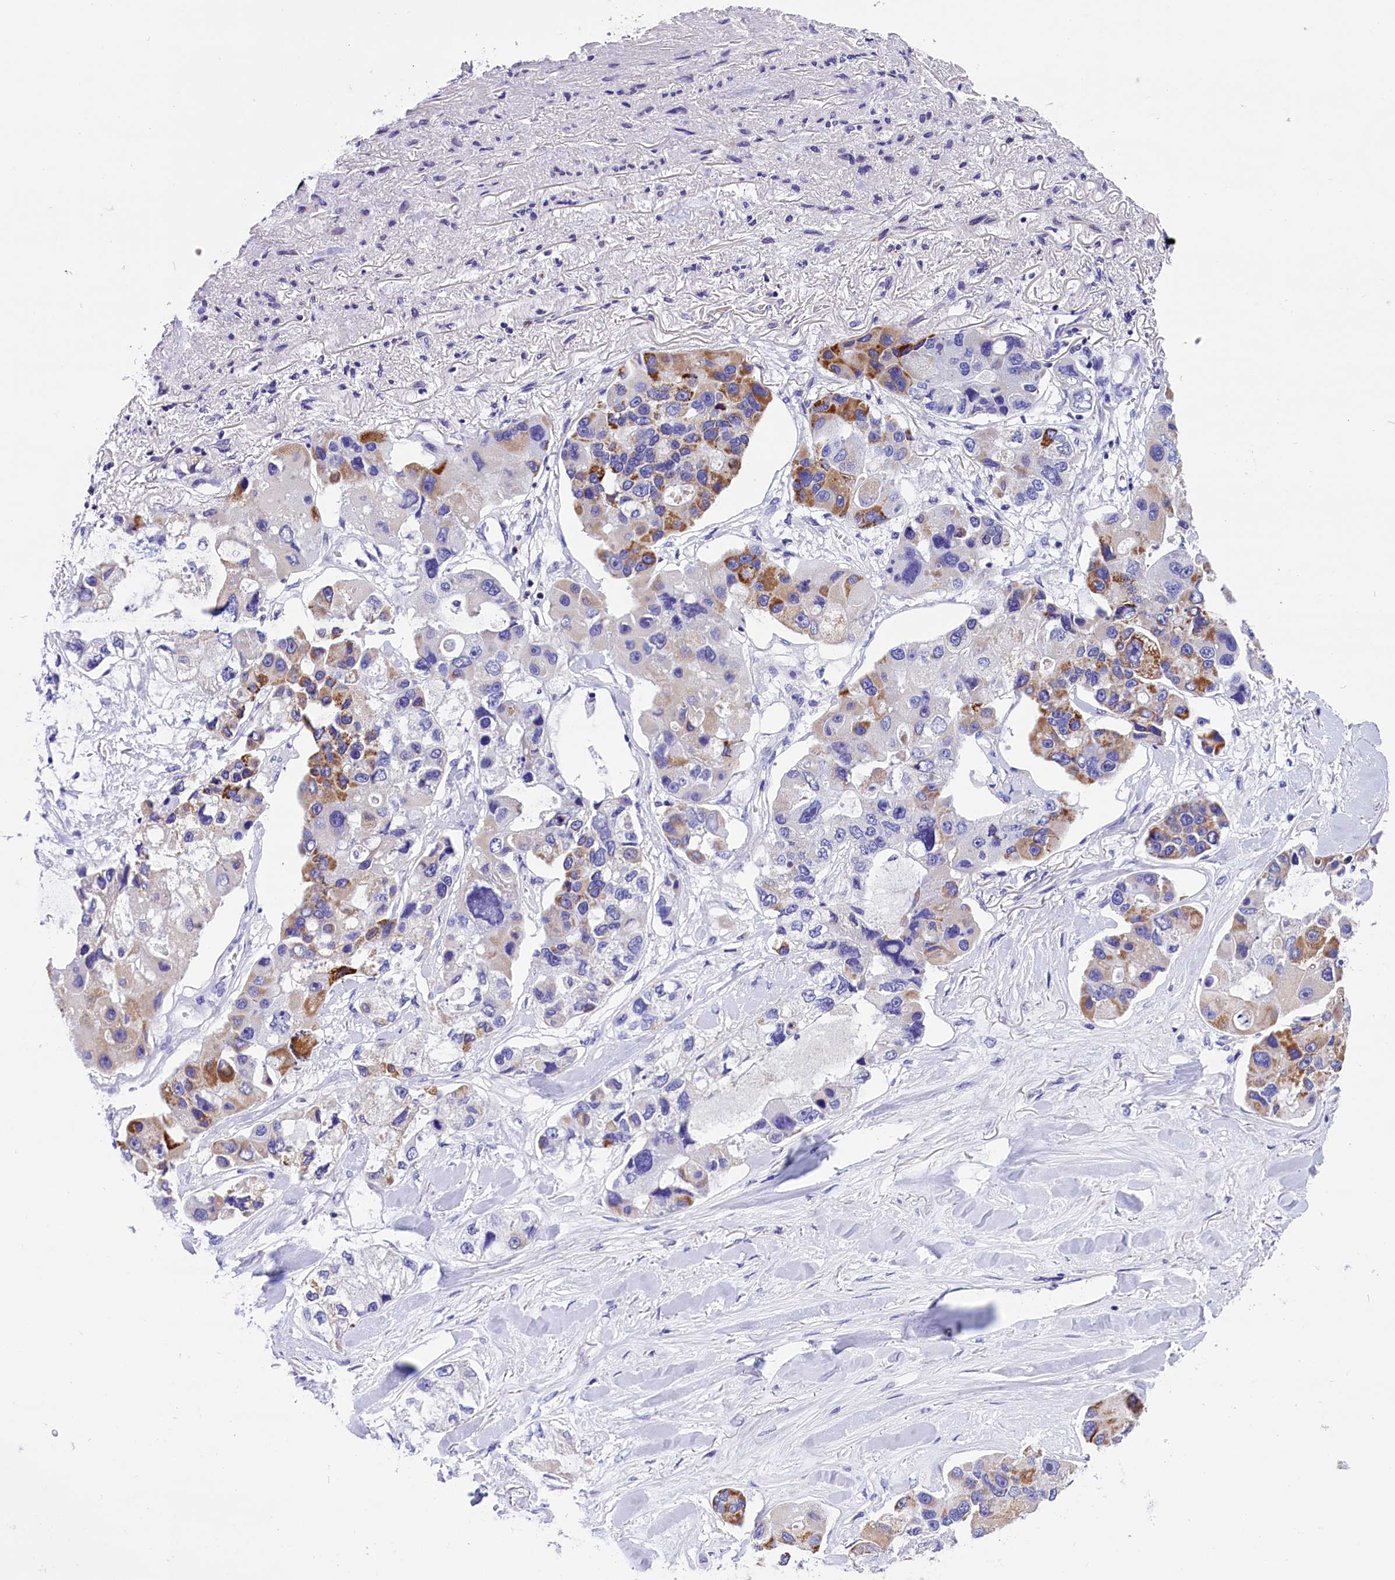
{"staining": {"intensity": "moderate", "quantity": "<25%", "location": "cytoplasmic/membranous"}, "tissue": "lung cancer", "cell_type": "Tumor cells", "image_type": "cancer", "snomed": [{"axis": "morphology", "description": "Adenocarcinoma, NOS"}, {"axis": "topography", "description": "Lung"}], "caption": "Brown immunohistochemical staining in human adenocarcinoma (lung) shows moderate cytoplasmic/membranous expression in about <25% of tumor cells.", "gene": "ABAT", "patient": {"sex": "female", "age": 54}}